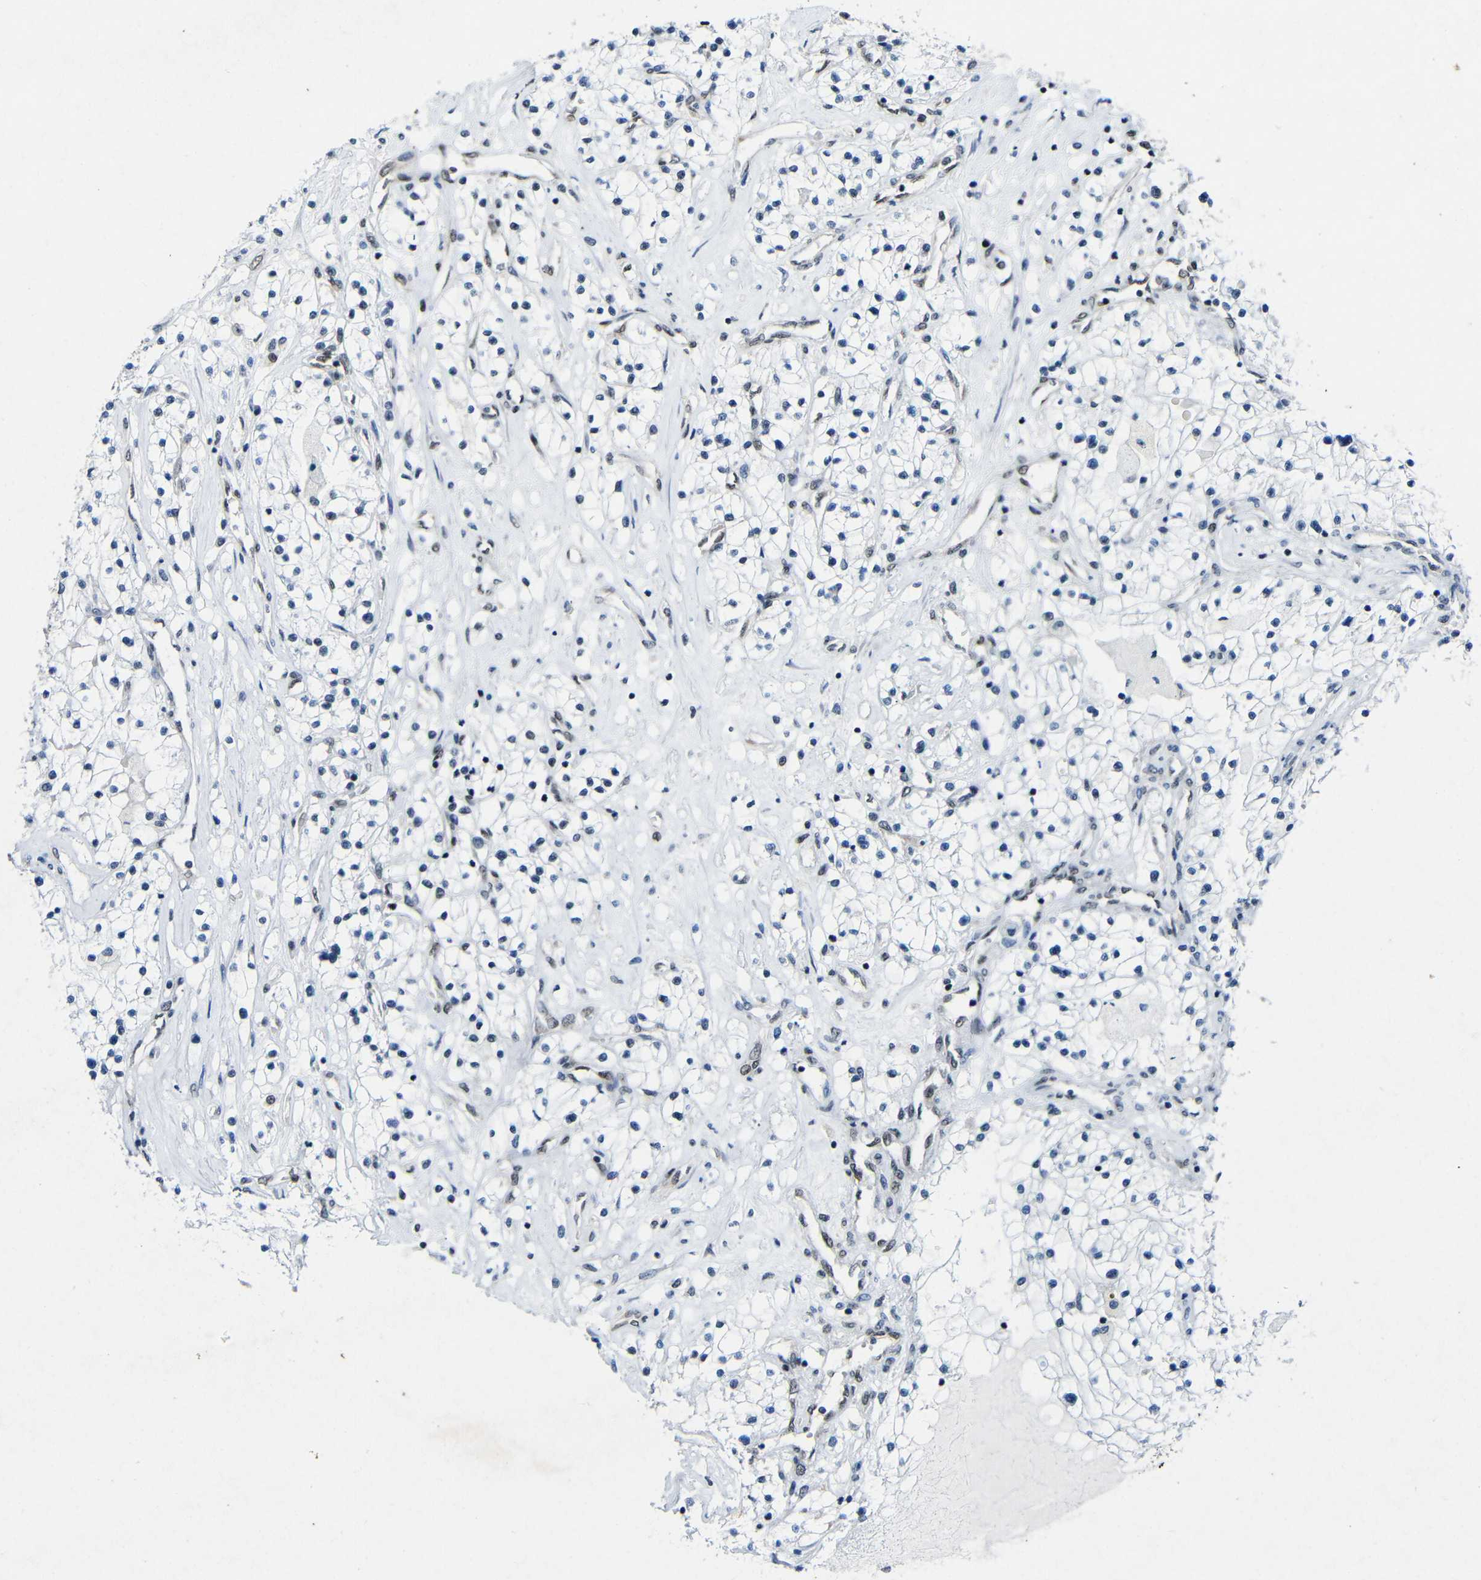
{"staining": {"intensity": "negative", "quantity": "none", "location": "none"}, "tissue": "renal cancer", "cell_type": "Tumor cells", "image_type": "cancer", "snomed": [{"axis": "morphology", "description": "Adenocarcinoma, NOS"}, {"axis": "topography", "description": "Kidney"}], "caption": "Tumor cells show no significant staining in renal cancer. The staining was performed using DAB to visualize the protein expression in brown, while the nuclei were stained in blue with hematoxylin (Magnification: 20x).", "gene": "PTBP1", "patient": {"sex": "male", "age": 68}}